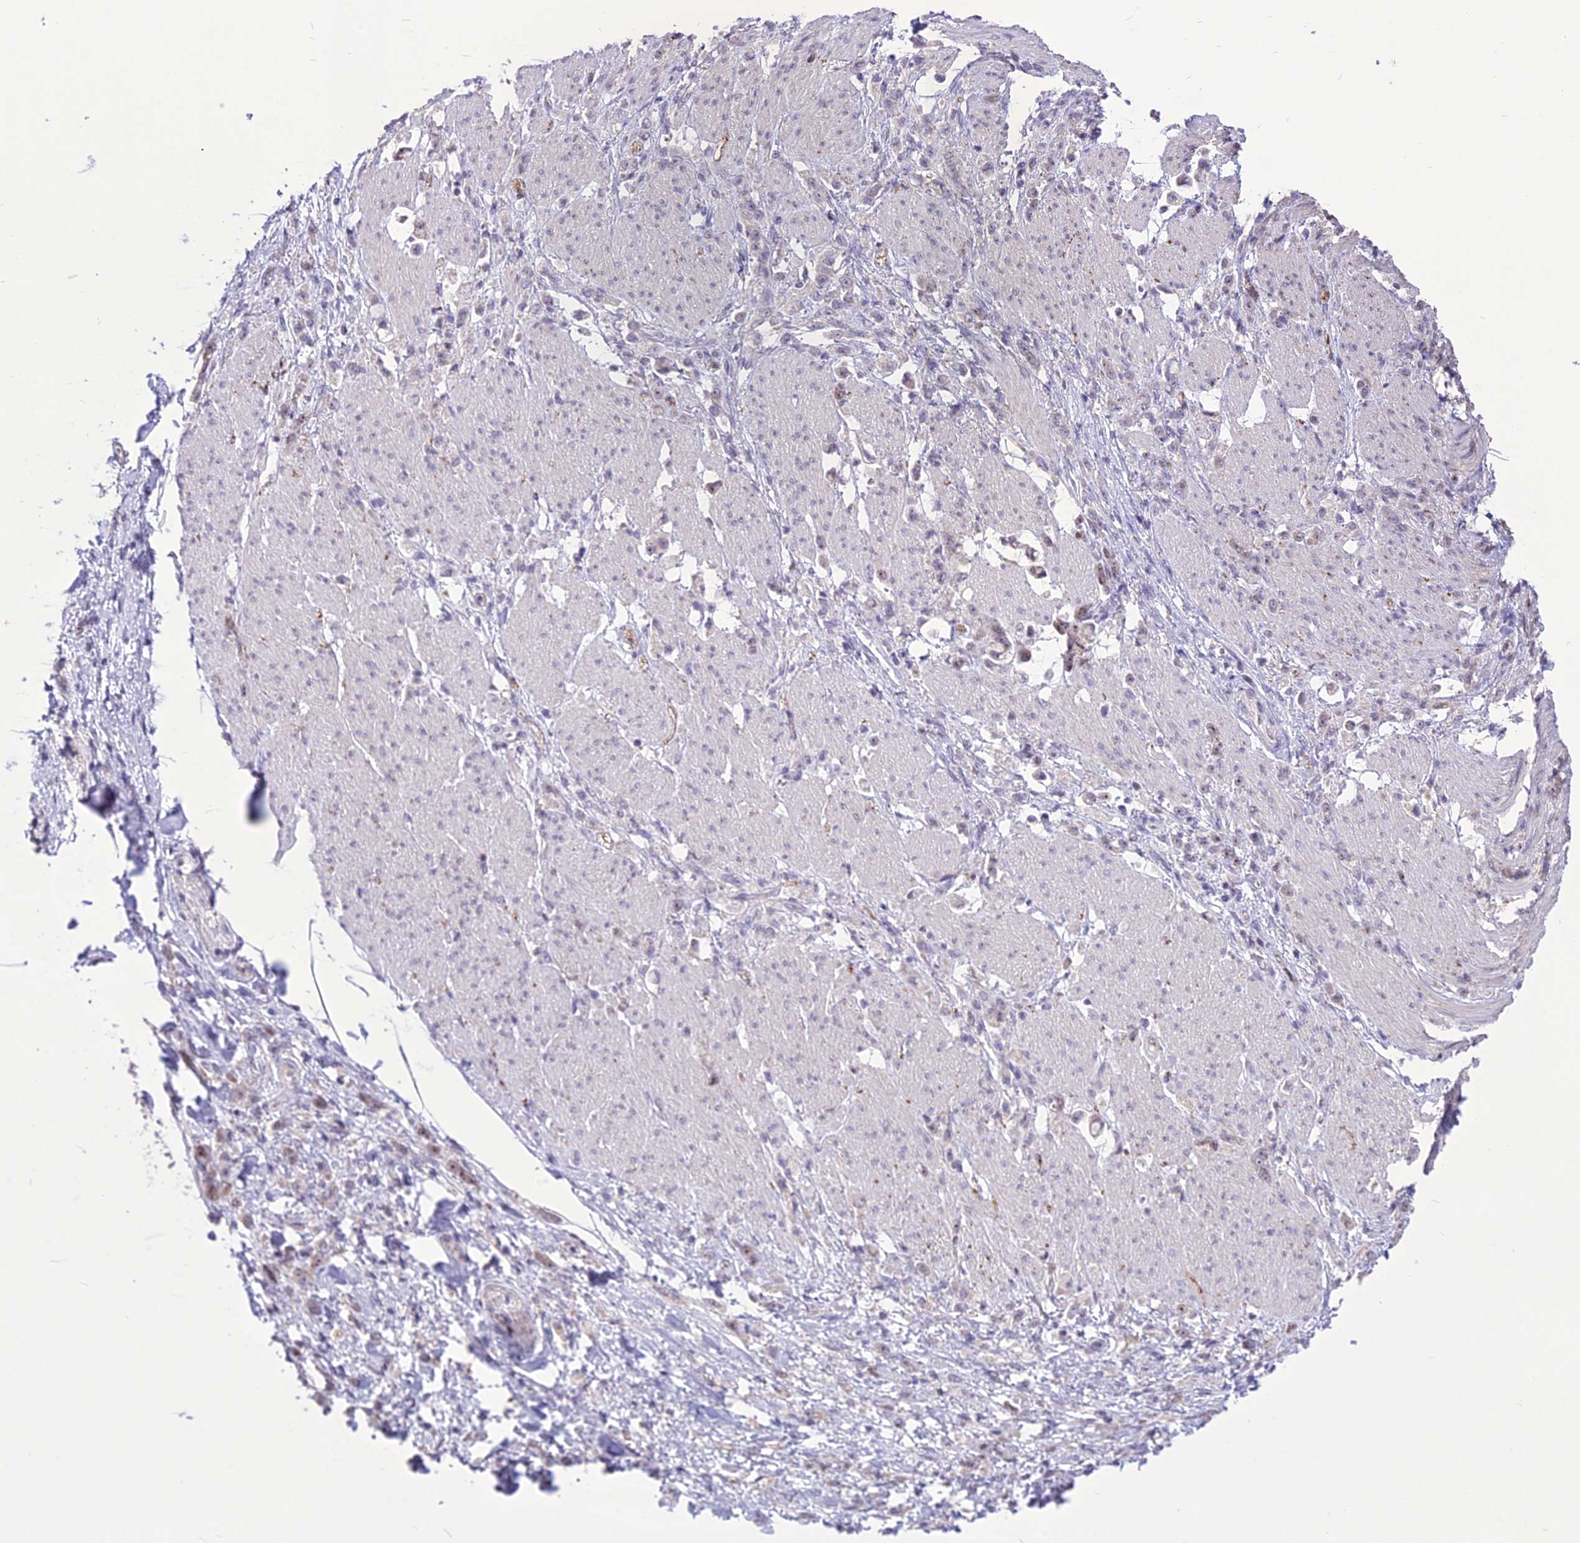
{"staining": {"intensity": "weak", "quantity": "<25%", "location": "nuclear"}, "tissue": "stomach cancer", "cell_type": "Tumor cells", "image_type": "cancer", "snomed": [{"axis": "morphology", "description": "Adenocarcinoma, NOS"}, {"axis": "topography", "description": "Stomach"}], "caption": "This is an immunohistochemistry (IHC) micrograph of stomach cancer (adenocarcinoma). There is no expression in tumor cells.", "gene": "CMSS1", "patient": {"sex": "female", "age": 60}}